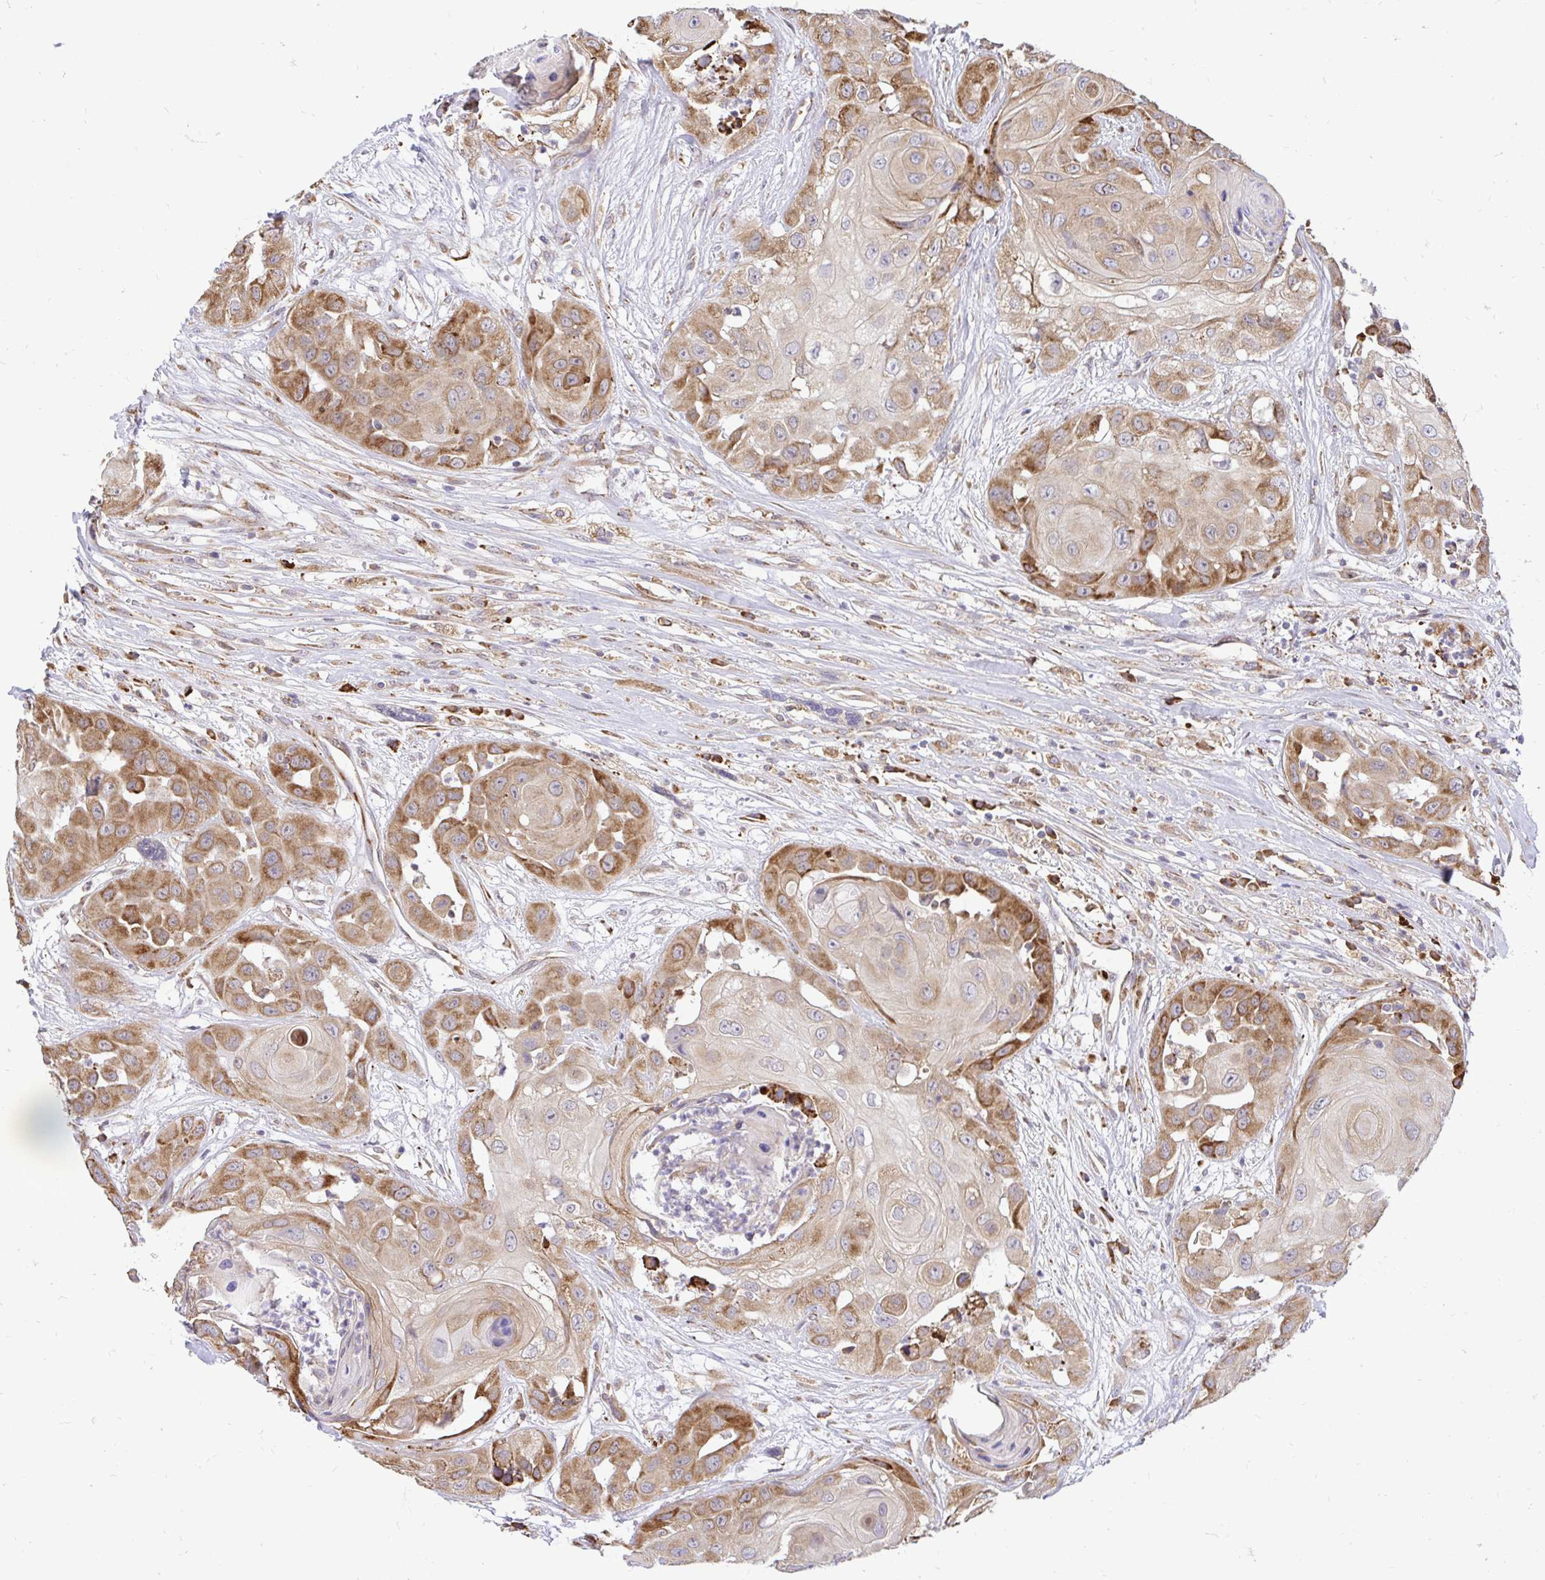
{"staining": {"intensity": "moderate", "quantity": "25%-75%", "location": "cytoplasmic/membranous"}, "tissue": "head and neck cancer", "cell_type": "Tumor cells", "image_type": "cancer", "snomed": [{"axis": "morphology", "description": "Squamous cell carcinoma, NOS"}, {"axis": "topography", "description": "Head-Neck"}], "caption": "Moderate cytoplasmic/membranous protein positivity is identified in about 25%-75% of tumor cells in head and neck squamous cell carcinoma.", "gene": "NAALAD2", "patient": {"sex": "male", "age": 83}}